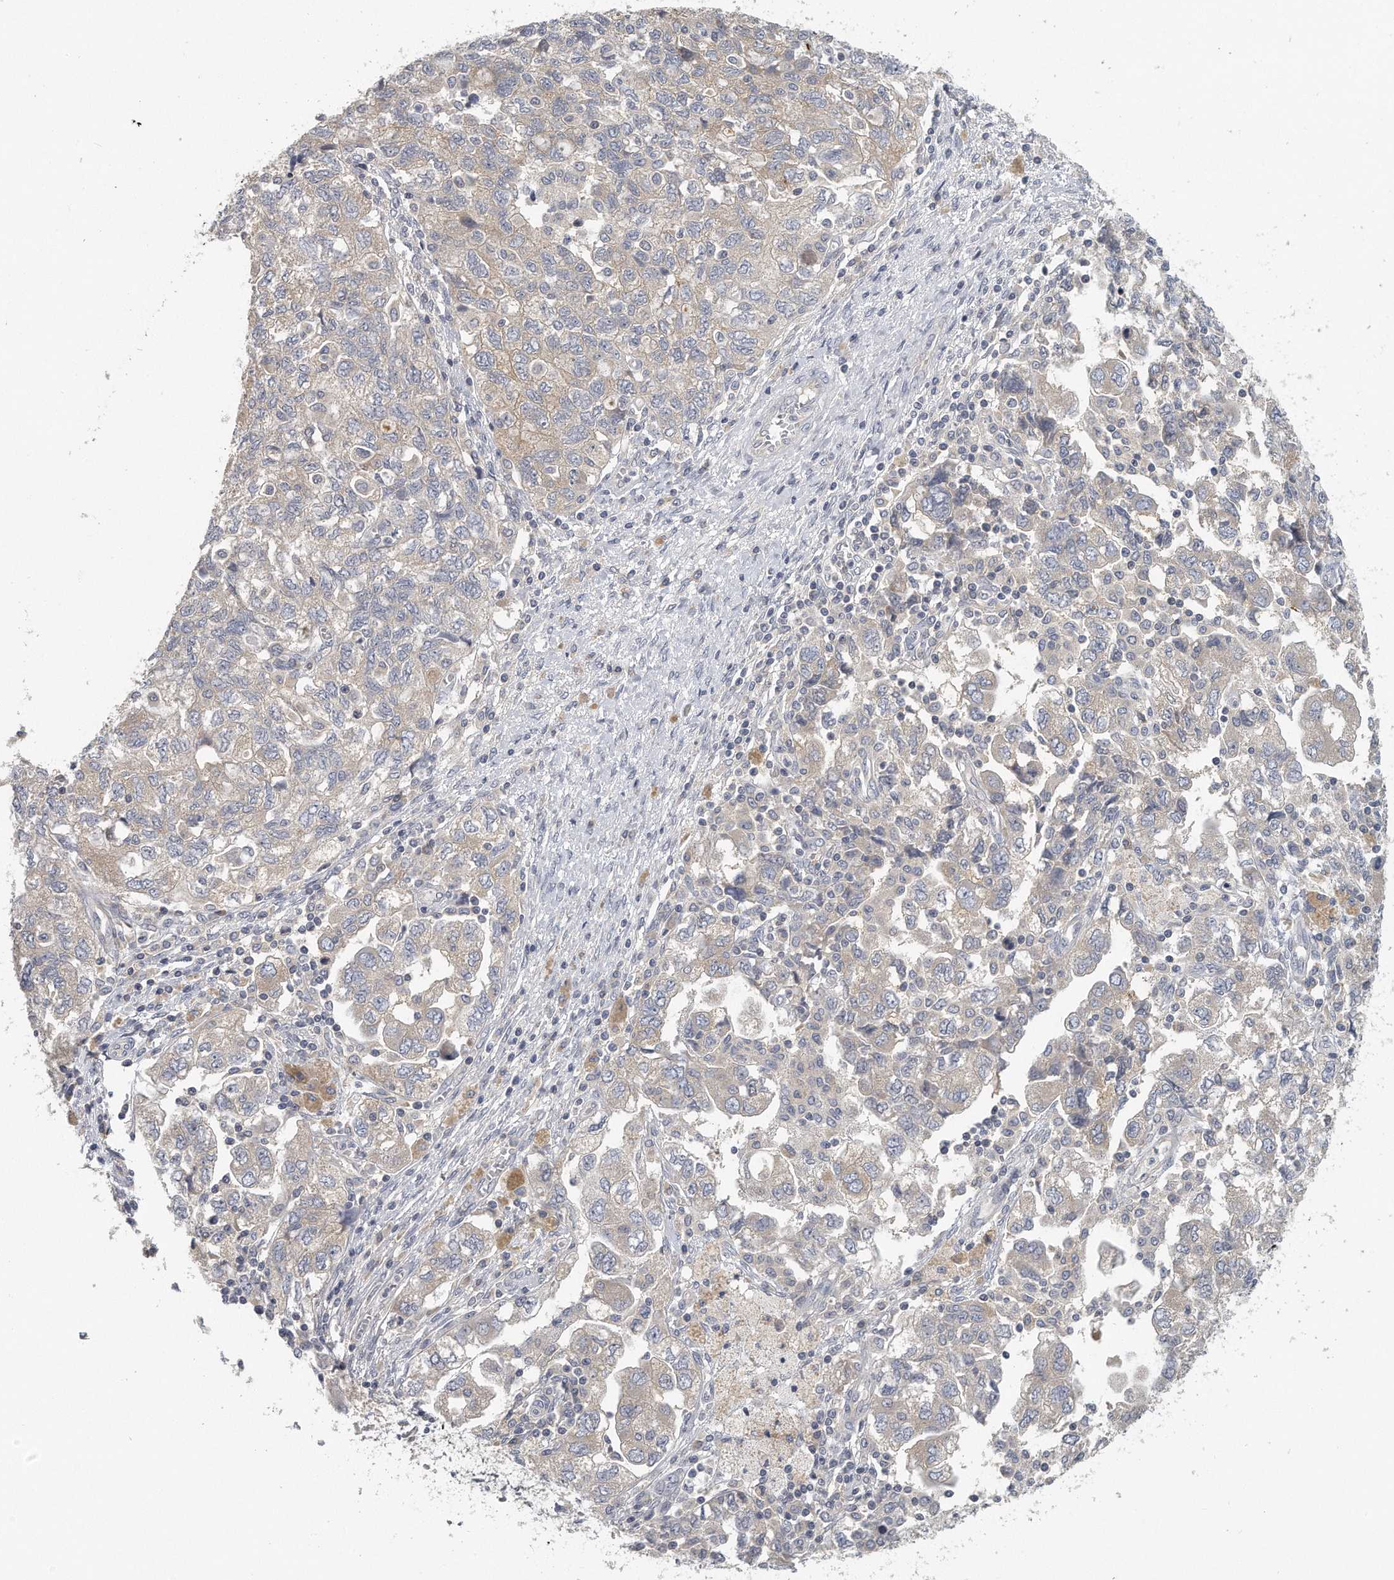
{"staining": {"intensity": "negative", "quantity": "none", "location": "none"}, "tissue": "ovarian cancer", "cell_type": "Tumor cells", "image_type": "cancer", "snomed": [{"axis": "morphology", "description": "Carcinoma, NOS"}, {"axis": "morphology", "description": "Cystadenocarcinoma, serous, NOS"}, {"axis": "topography", "description": "Ovary"}], "caption": "This is a micrograph of immunohistochemistry (IHC) staining of ovarian serous cystadenocarcinoma, which shows no positivity in tumor cells.", "gene": "EIF3I", "patient": {"sex": "female", "age": 69}}